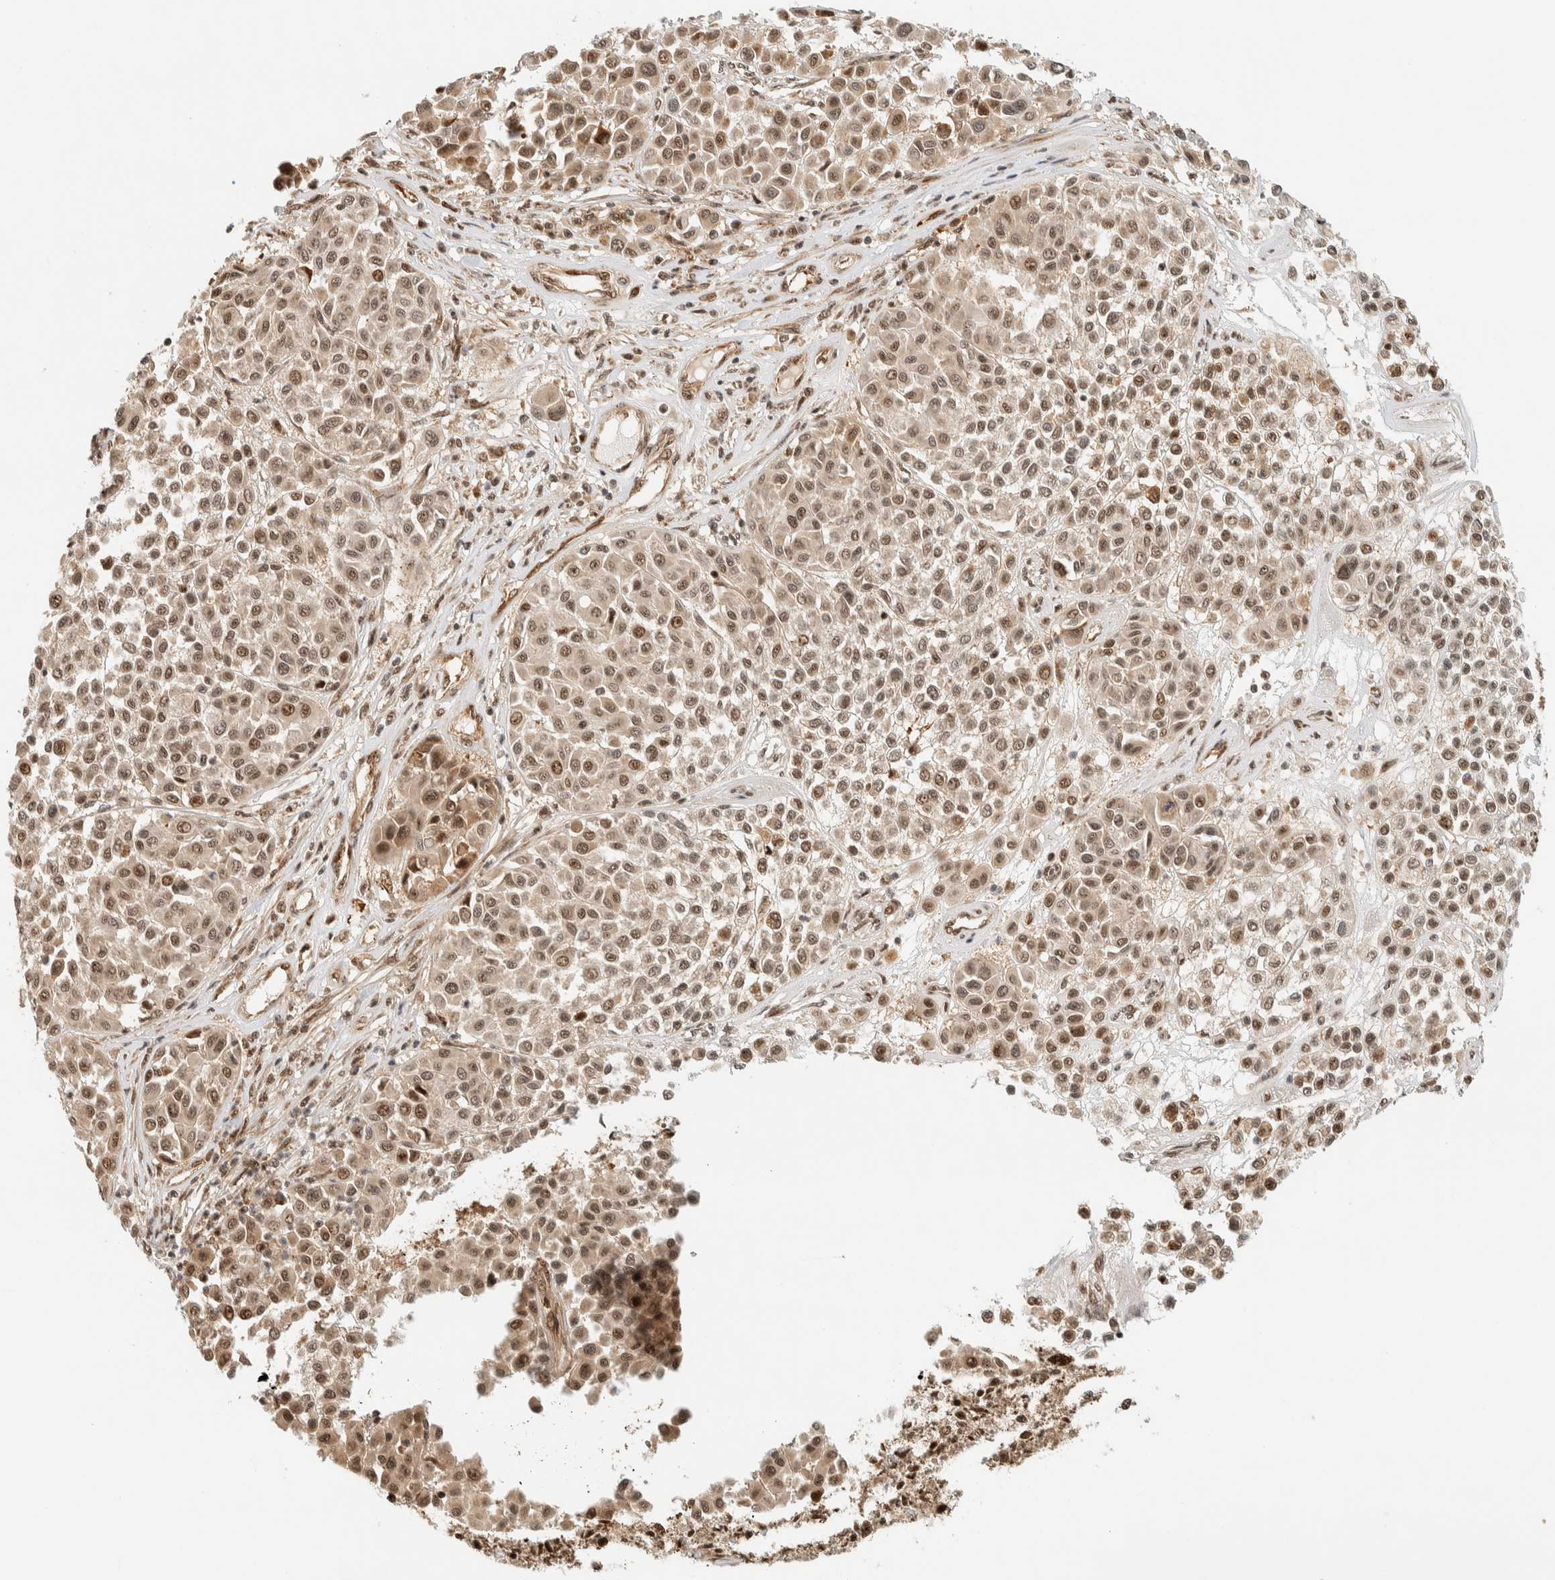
{"staining": {"intensity": "moderate", "quantity": ">75%", "location": "nuclear"}, "tissue": "melanoma", "cell_type": "Tumor cells", "image_type": "cancer", "snomed": [{"axis": "morphology", "description": "Malignant melanoma, Metastatic site"}, {"axis": "topography", "description": "Soft tissue"}], "caption": "The image displays immunohistochemical staining of melanoma. There is moderate nuclear positivity is appreciated in approximately >75% of tumor cells.", "gene": "SIK1", "patient": {"sex": "male", "age": 41}}